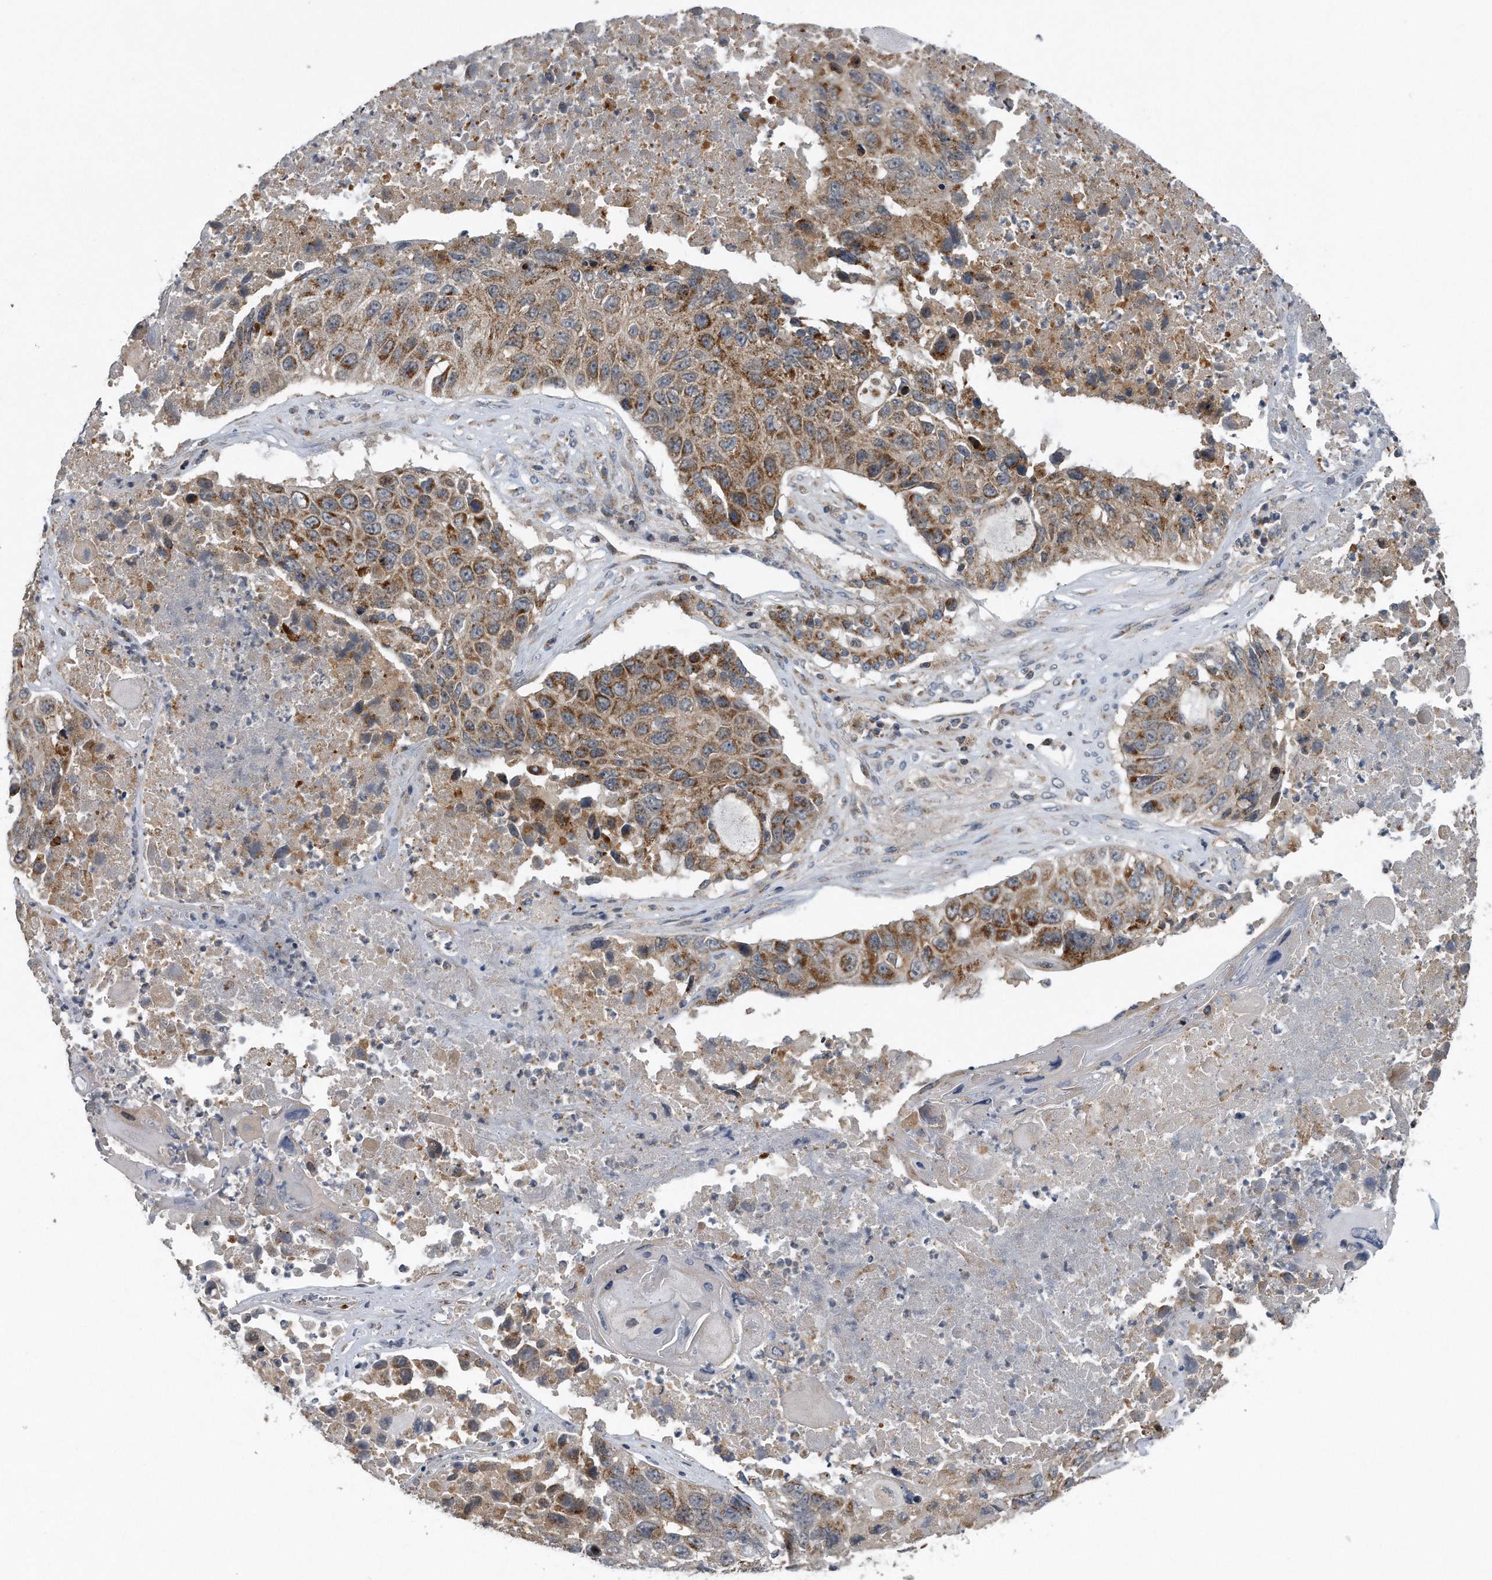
{"staining": {"intensity": "moderate", "quantity": ">75%", "location": "cytoplasmic/membranous"}, "tissue": "lung cancer", "cell_type": "Tumor cells", "image_type": "cancer", "snomed": [{"axis": "morphology", "description": "Squamous cell carcinoma, NOS"}, {"axis": "topography", "description": "Lung"}], "caption": "DAB (3,3'-diaminobenzidine) immunohistochemical staining of lung squamous cell carcinoma exhibits moderate cytoplasmic/membranous protein positivity in approximately >75% of tumor cells.", "gene": "LYRM4", "patient": {"sex": "male", "age": 61}}